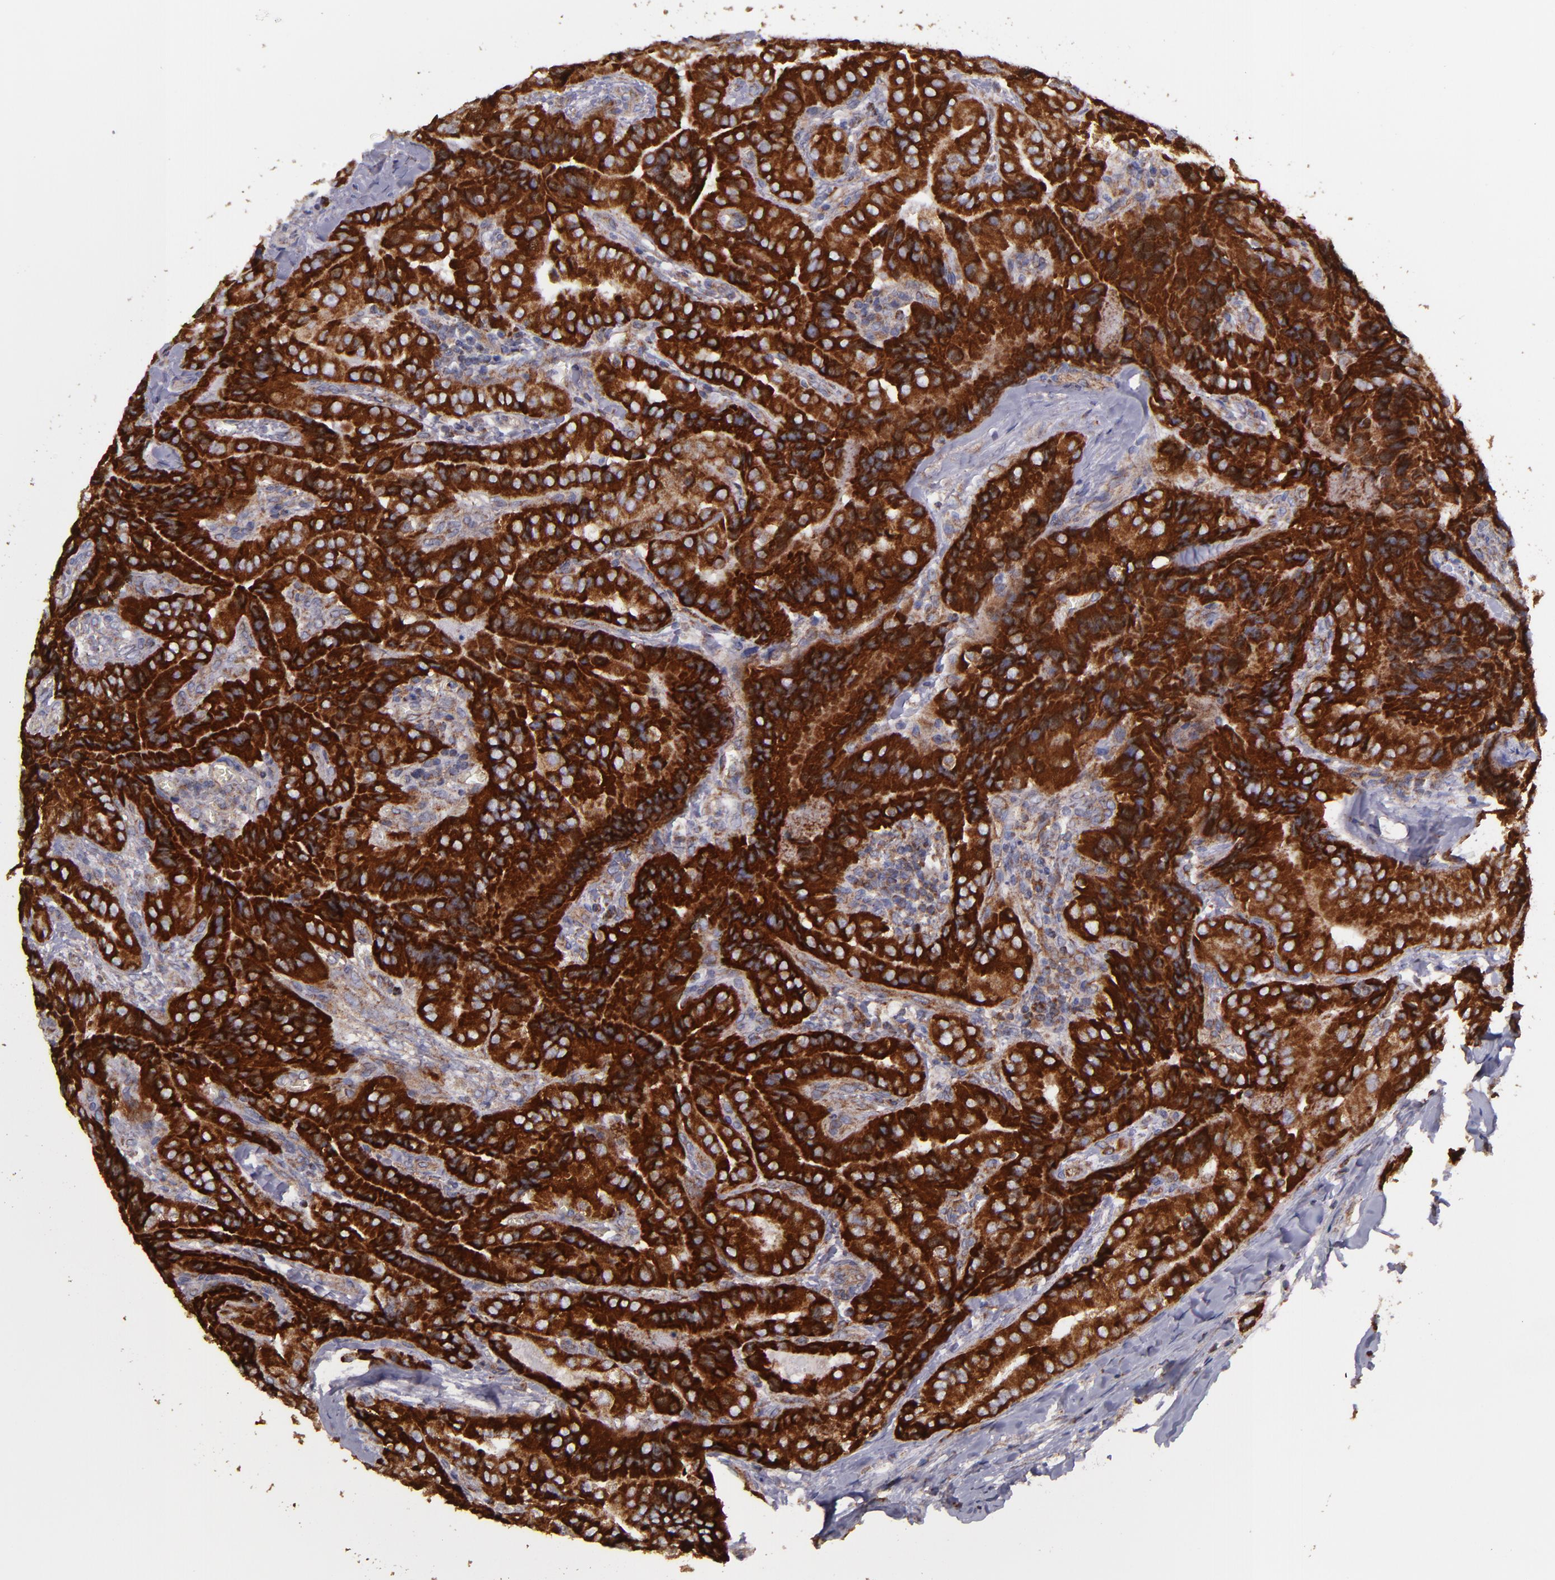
{"staining": {"intensity": "strong", "quantity": ">75%", "location": "cytoplasmic/membranous"}, "tissue": "thyroid cancer", "cell_type": "Tumor cells", "image_type": "cancer", "snomed": [{"axis": "morphology", "description": "Papillary adenocarcinoma, NOS"}, {"axis": "topography", "description": "Thyroid gland"}], "caption": "About >75% of tumor cells in human thyroid cancer (papillary adenocarcinoma) show strong cytoplasmic/membranous protein staining as visualized by brown immunohistochemical staining.", "gene": "CLTA", "patient": {"sex": "female", "age": 71}}